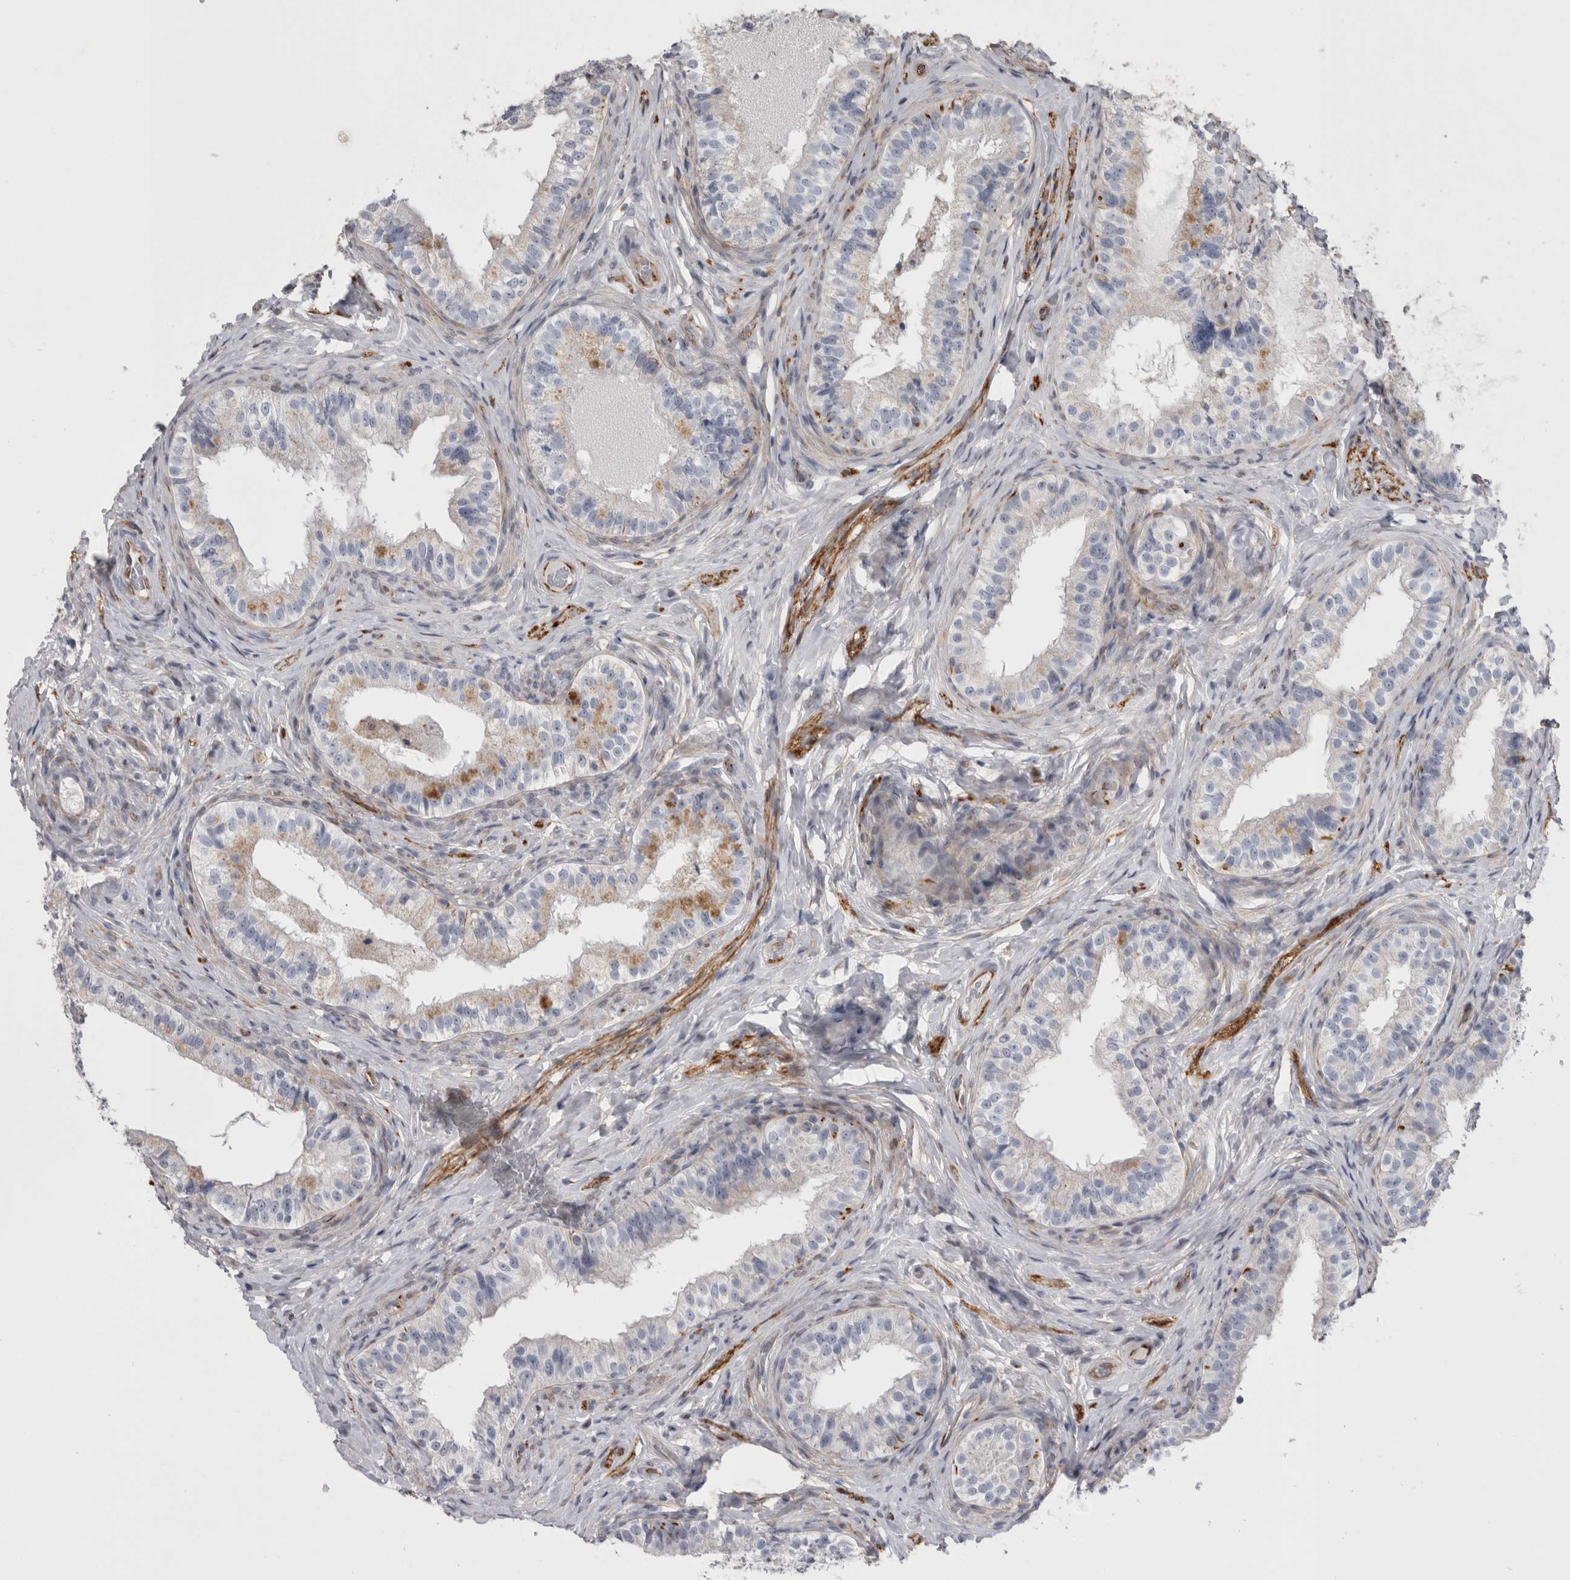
{"staining": {"intensity": "moderate", "quantity": "<25%", "location": "cytoplasmic/membranous"}, "tissue": "epididymis", "cell_type": "Glandular cells", "image_type": "normal", "snomed": [{"axis": "morphology", "description": "Normal tissue, NOS"}, {"axis": "topography", "description": "Epididymis"}], "caption": "High-magnification brightfield microscopy of benign epididymis stained with DAB (brown) and counterstained with hematoxylin (blue). glandular cells exhibit moderate cytoplasmic/membranous positivity is identified in approximately<25% of cells. The protein is shown in brown color, while the nuclei are stained blue.", "gene": "ACOT7", "patient": {"sex": "male", "age": 49}}